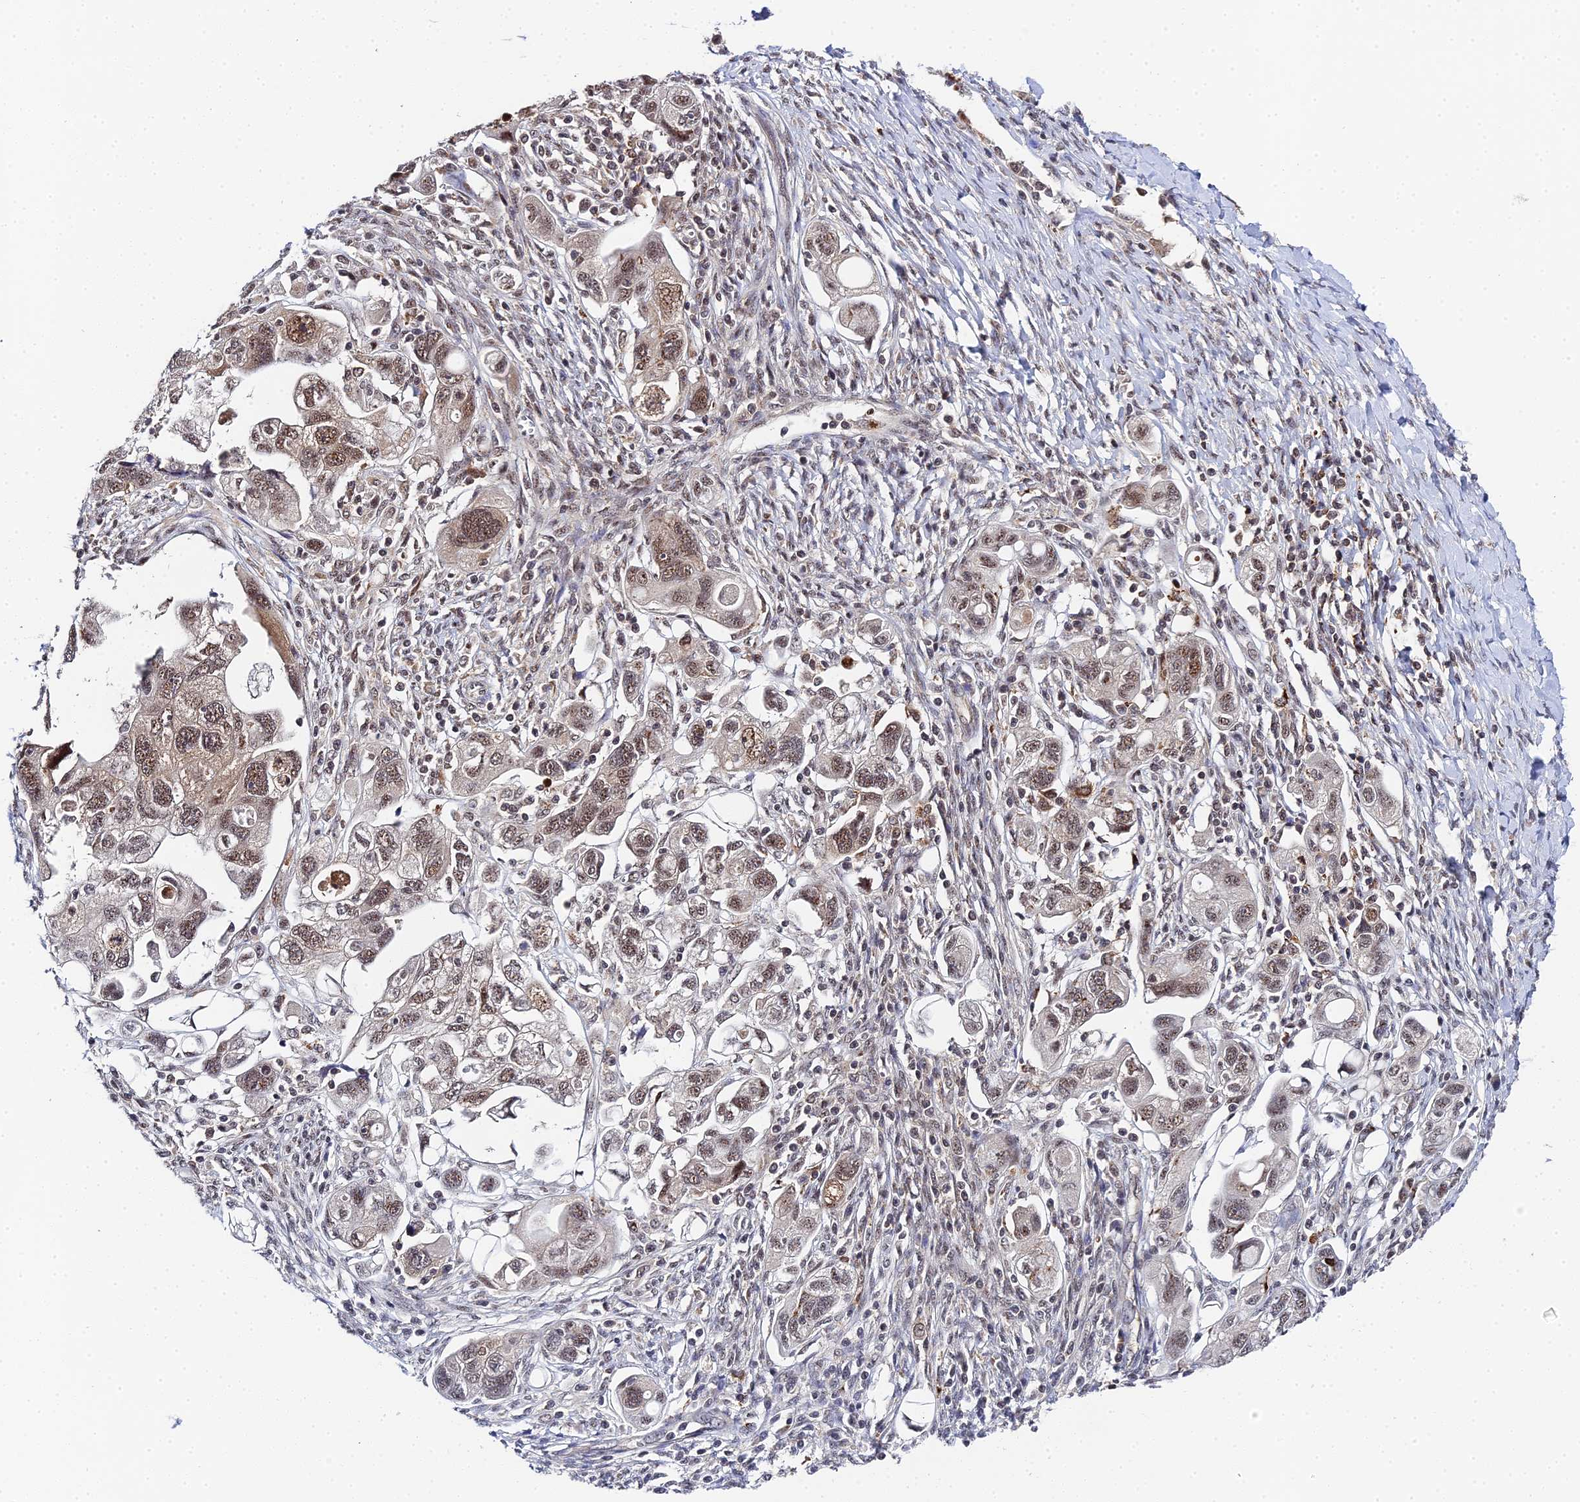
{"staining": {"intensity": "moderate", "quantity": ">75%", "location": "nuclear"}, "tissue": "ovarian cancer", "cell_type": "Tumor cells", "image_type": "cancer", "snomed": [{"axis": "morphology", "description": "Carcinoma, NOS"}, {"axis": "morphology", "description": "Cystadenocarcinoma, serous, NOS"}, {"axis": "topography", "description": "Ovary"}], "caption": "This is an image of immunohistochemistry staining of serous cystadenocarcinoma (ovarian), which shows moderate staining in the nuclear of tumor cells.", "gene": "MAGOHB", "patient": {"sex": "female", "age": 69}}